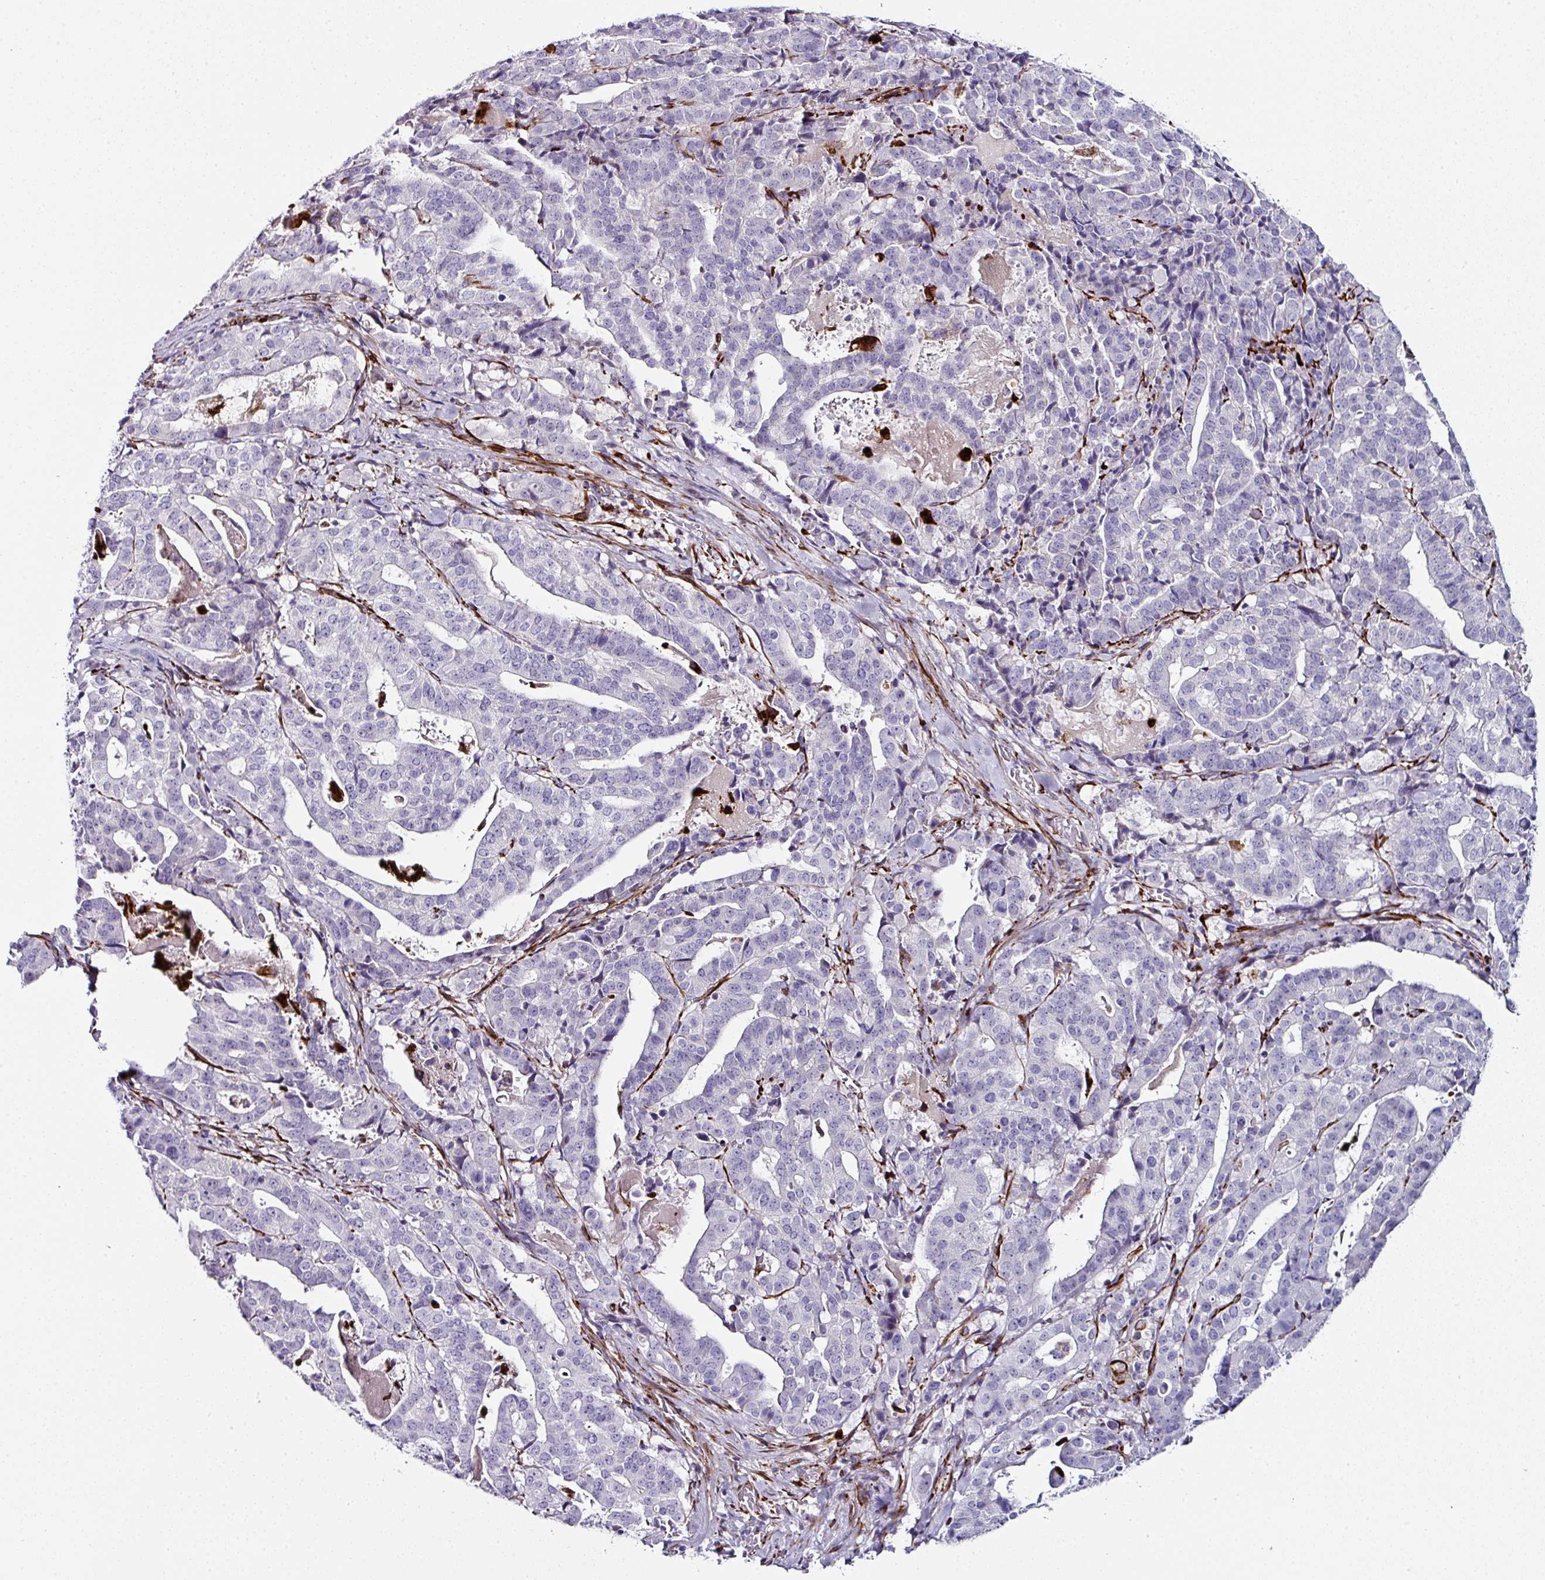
{"staining": {"intensity": "negative", "quantity": "none", "location": "none"}, "tissue": "stomach cancer", "cell_type": "Tumor cells", "image_type": "cancer", "snomed": [{"axis": "morphology", "description": "Adenocarcinoma, NOS"}, {"axis": "topography", "description": "Stomach"}], "caption": "DAB immunohistochemical staining of human adenocarcinoma (stomach) demonstrates no significant staining in tumor cells. The staining was performed using DAB to visualize the protein expression in brown, while the nuclei were stained in blue with hematoxylin (Magnification: 20x).", "gene": "TMPRSS9", "patient": {"sex": "male", "age": 48}}